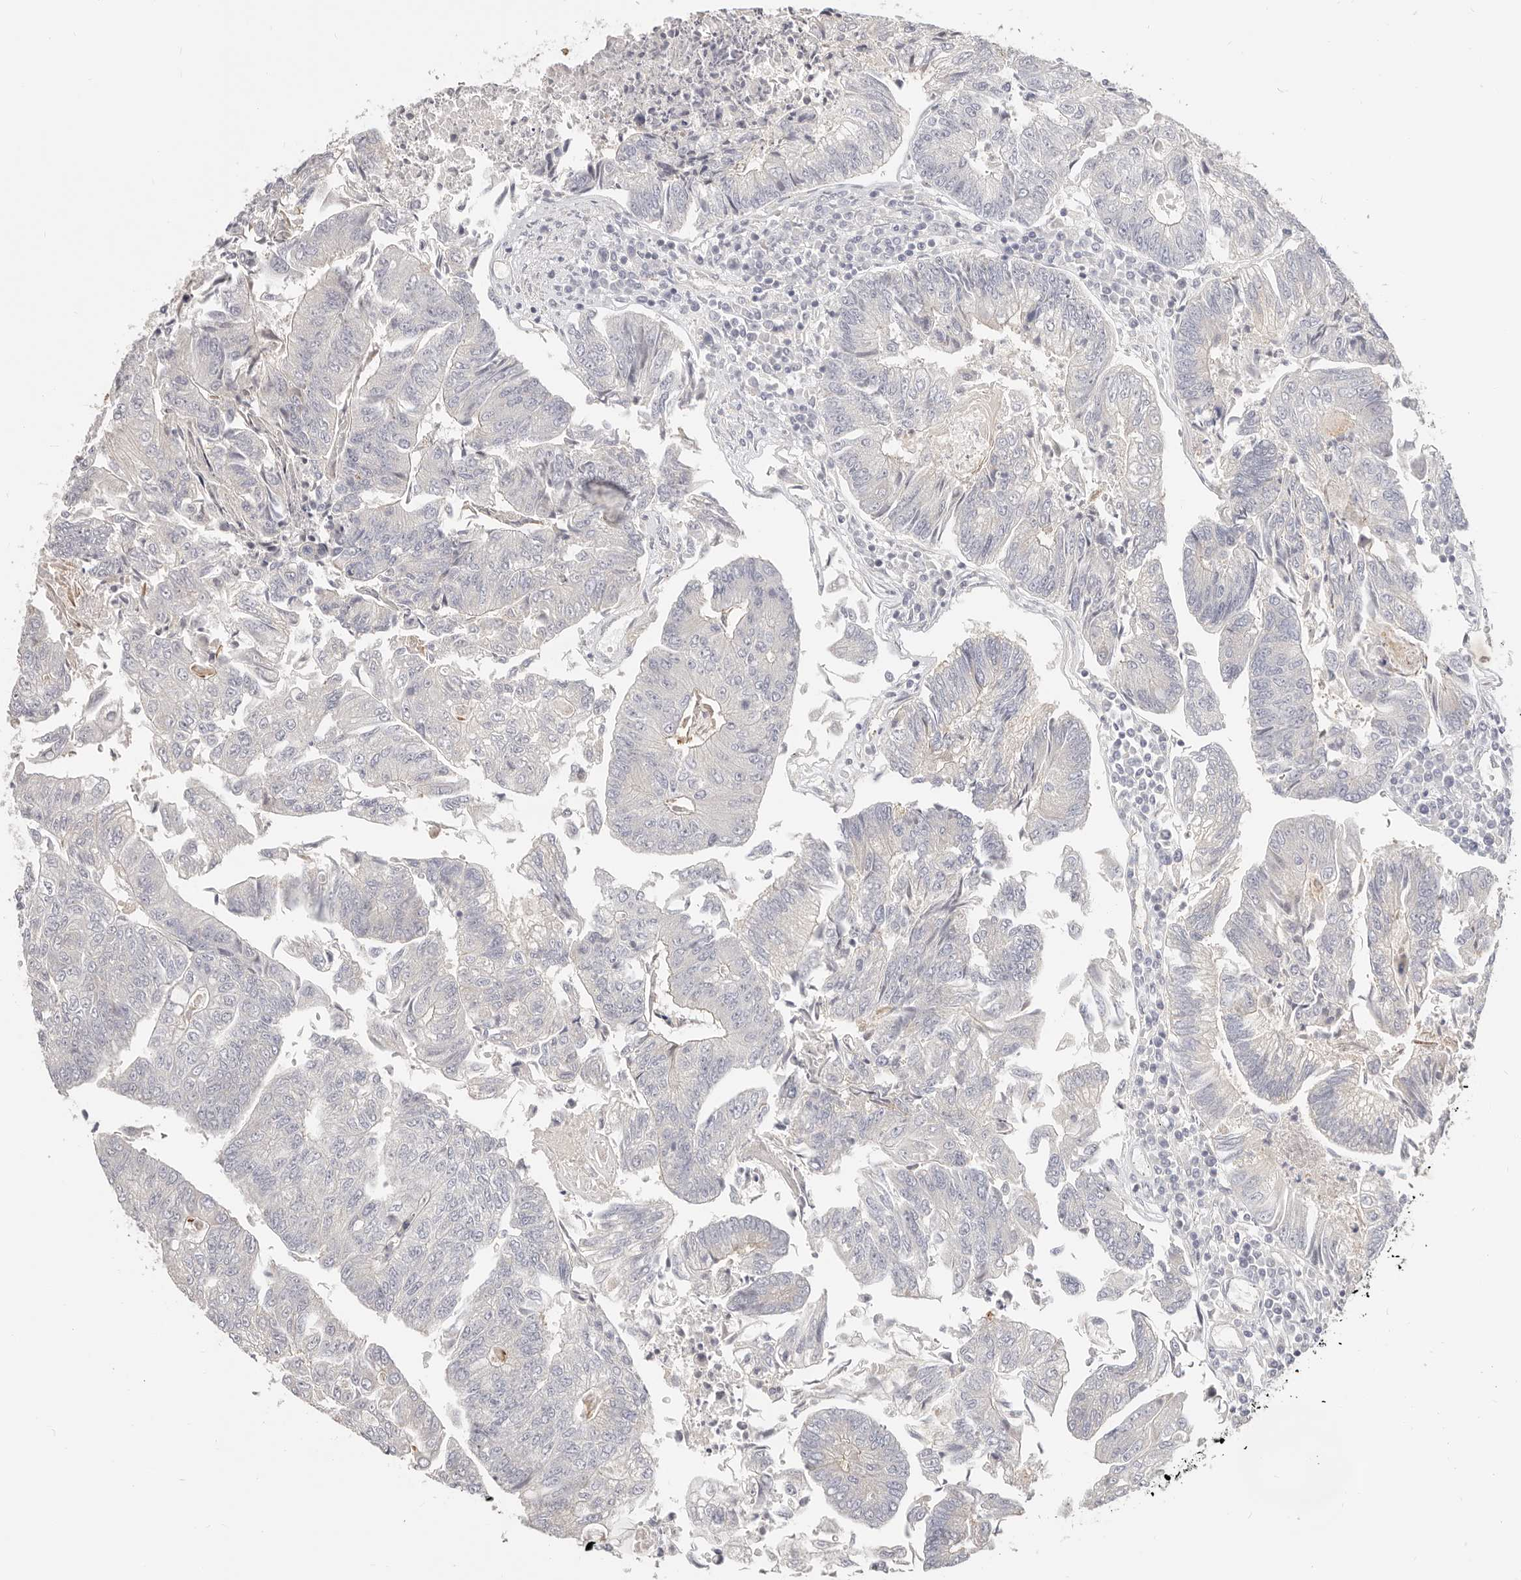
{"staining": {"intensity": "negative", "quantity": "none", "location": "none"}, "tissue": "colorectal cancer", "cell_type": "Tumor cells", "image_type": "cancer", "snomed": [{"axis": "morphology", "description": "Adenocarcinoma, NOS"}, {"axis": "topography", "description": "Colon"}], "caption": "Immunohistochemistry of colorectal cancer (adenocarcinoma) demonstrates no staining in tumor cells.", "gene": "DTNBP1", "patient": {"sex": "female", "age": 67}}